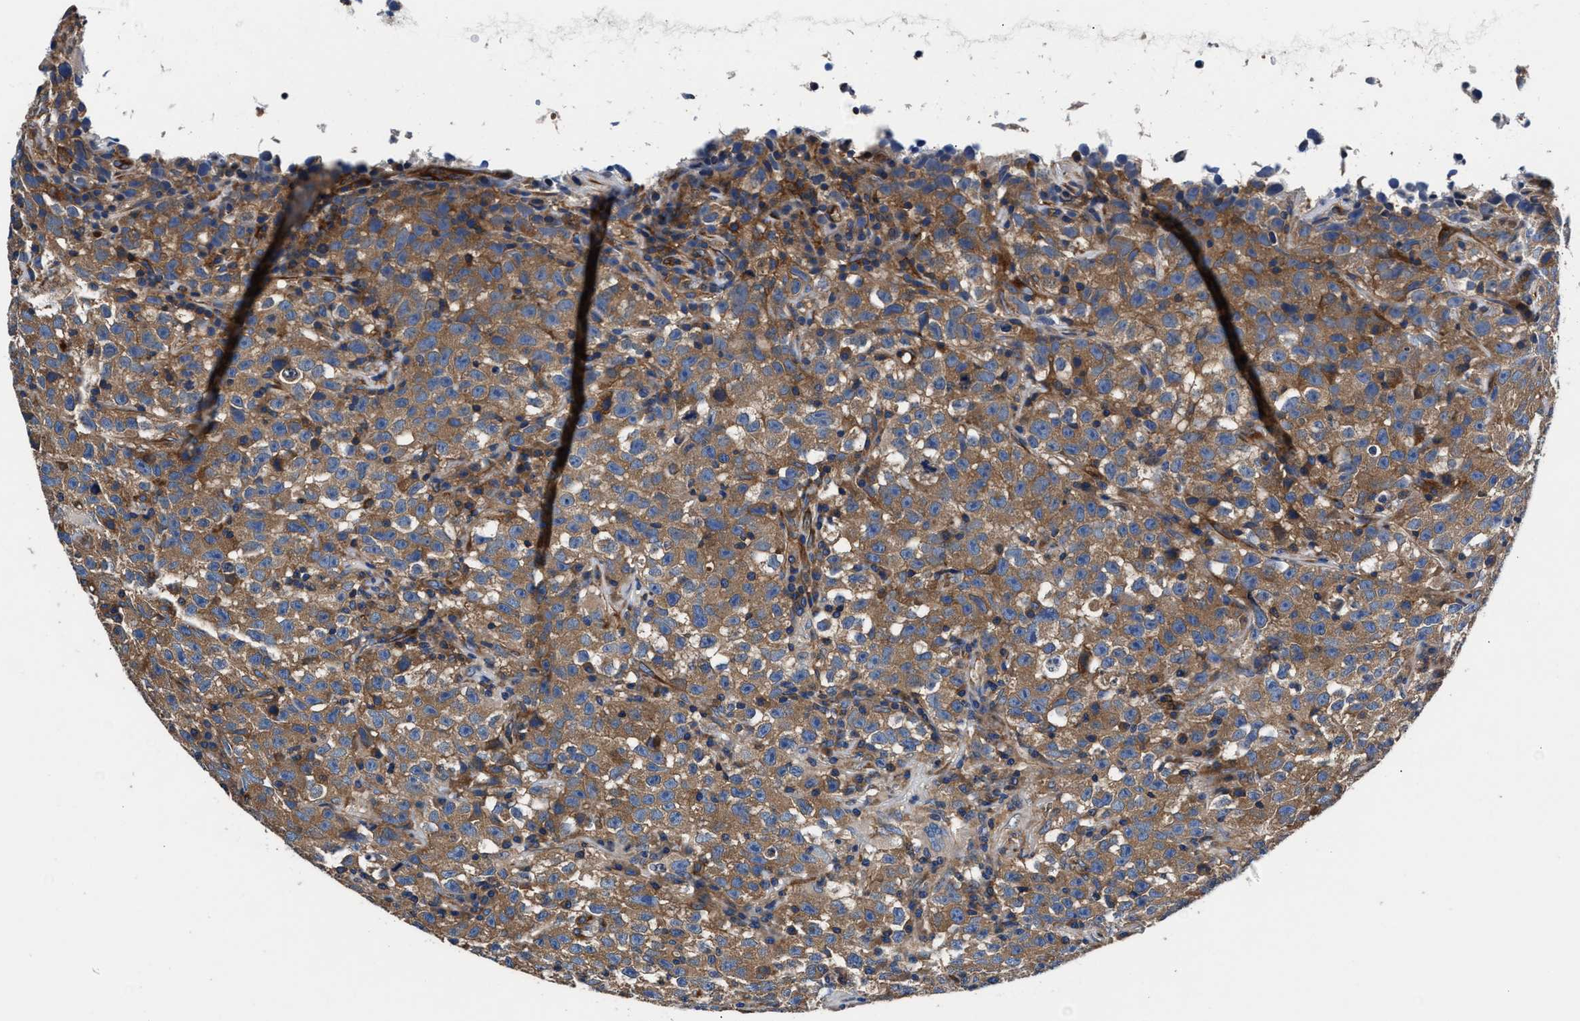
{"staining": {"intensity": "moderate", "quantity": "25%-75%", "location": "cytoplasmic/membranous"}, "tissue": "testis cancer", "cell_type": "Tumor cells", "image_type": "cancer", "snomed": [{"axis": "morphology", "description": "Seminoma, NOS"}, {"axis": "topography", "description": "Testis"}], "caption": "Immunohistochemistry (IHC) (DAB) staining of human testis cancer (seminoma) demonstrates moderate cytoplasmic/membranous protein staining in approximately 25%-75% of tumor cells.", "gene": "SH3GL1", "patient": {"sex": "male", "age": 22}}